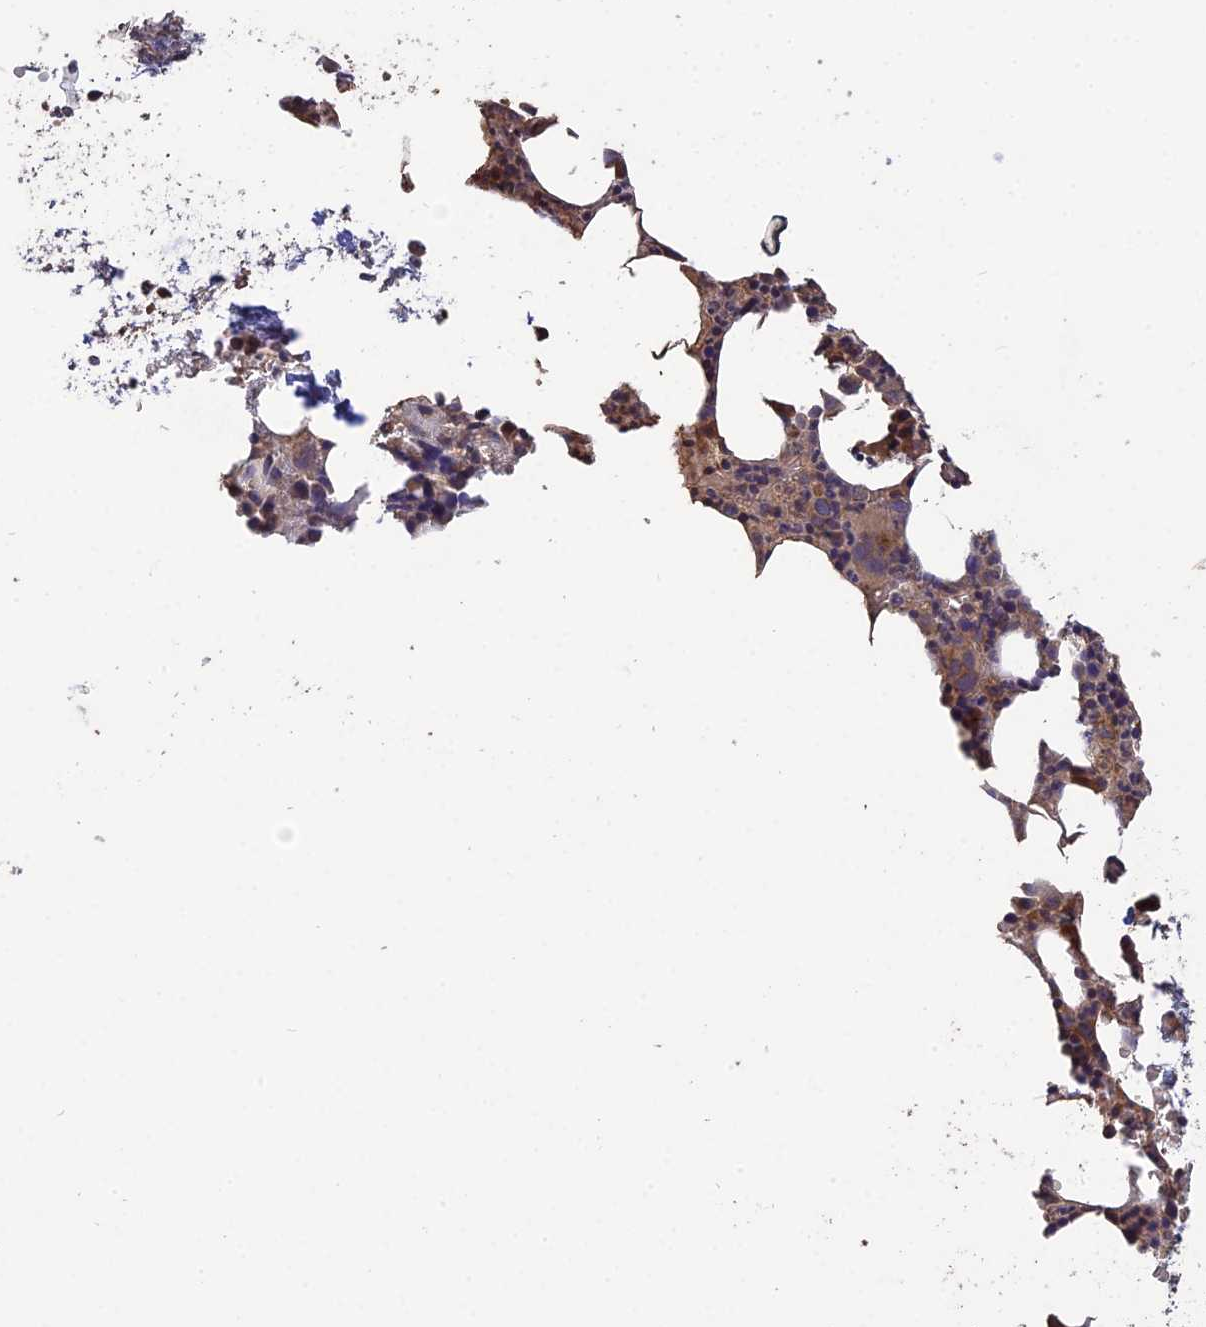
{"staining": {"intensity": "moderate", "quantity": "25%-75%", "location": "cytoplasmic/membranous"}, "tissue": "bone marrow", "cell_type": "Hematopoietic cells", "image_type": "normal", "snomed": [{"axis": "morphology", "description": "Normal tissue, NOS"}, {"axis": "morphology", "description": "Inflammation, NOS"}, {"axis": "topography", "description": "Bone marrow"}], "caption": "IHC photomicrograph of benign bone marrow stained for a protein (brown), which displays medium levels of moderate cytoplasmic/membranous staining in about 25%-75% of hematopoietic cells.", "gene": "ARHGAP40", "patient": {"sex": "female", "age": 78}}